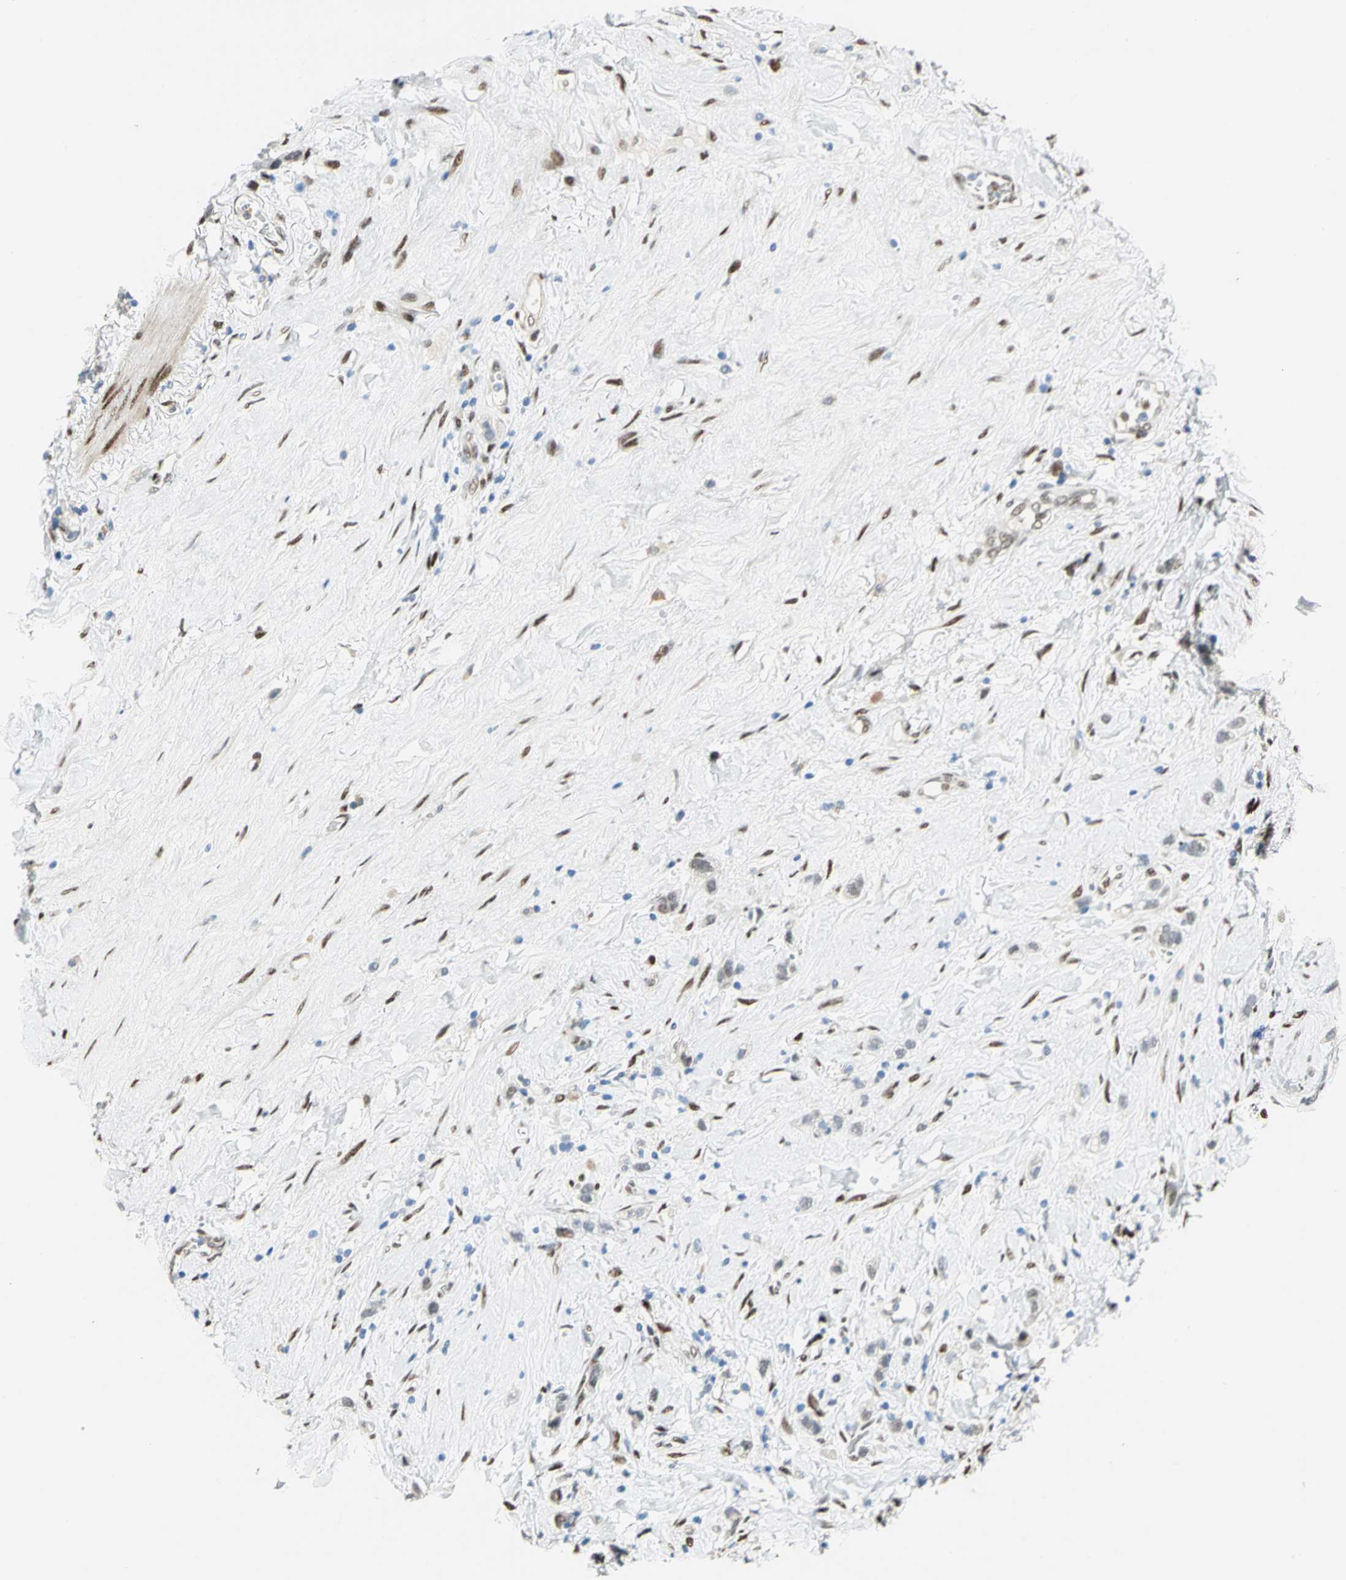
{"staining": {"intensity": "weak", "quantity": "25%-75%", "location": "cytoplasmic/membranous,nuclear"}, "tissue": "stomach cancer", "cell_type": "Tumor cells", "image_type": "cancer", "snomed": [{"axis": "morphology", "description": "Normal tissue, NOS"}, {"axis": "morphology", "description": "Adenocarcinoma, NOS"}, {"axis": "morphology", "description": "Adenocarcinoma, High grade"}, {"axis": "topography", "description": "Stomach, upper"}, {"axis": "topography", "description": "Stomach"}], "caption": "Immunohistochemical staining of adenocarcinoma (high-grade) (stomach) demonstrates weak cytoplasmic/membranous and nuclear protein positivity in approximately 25%-75% of tumor cells.", "gene": "RBFOX2", "patient": {"sex": "female", "age": 65}}